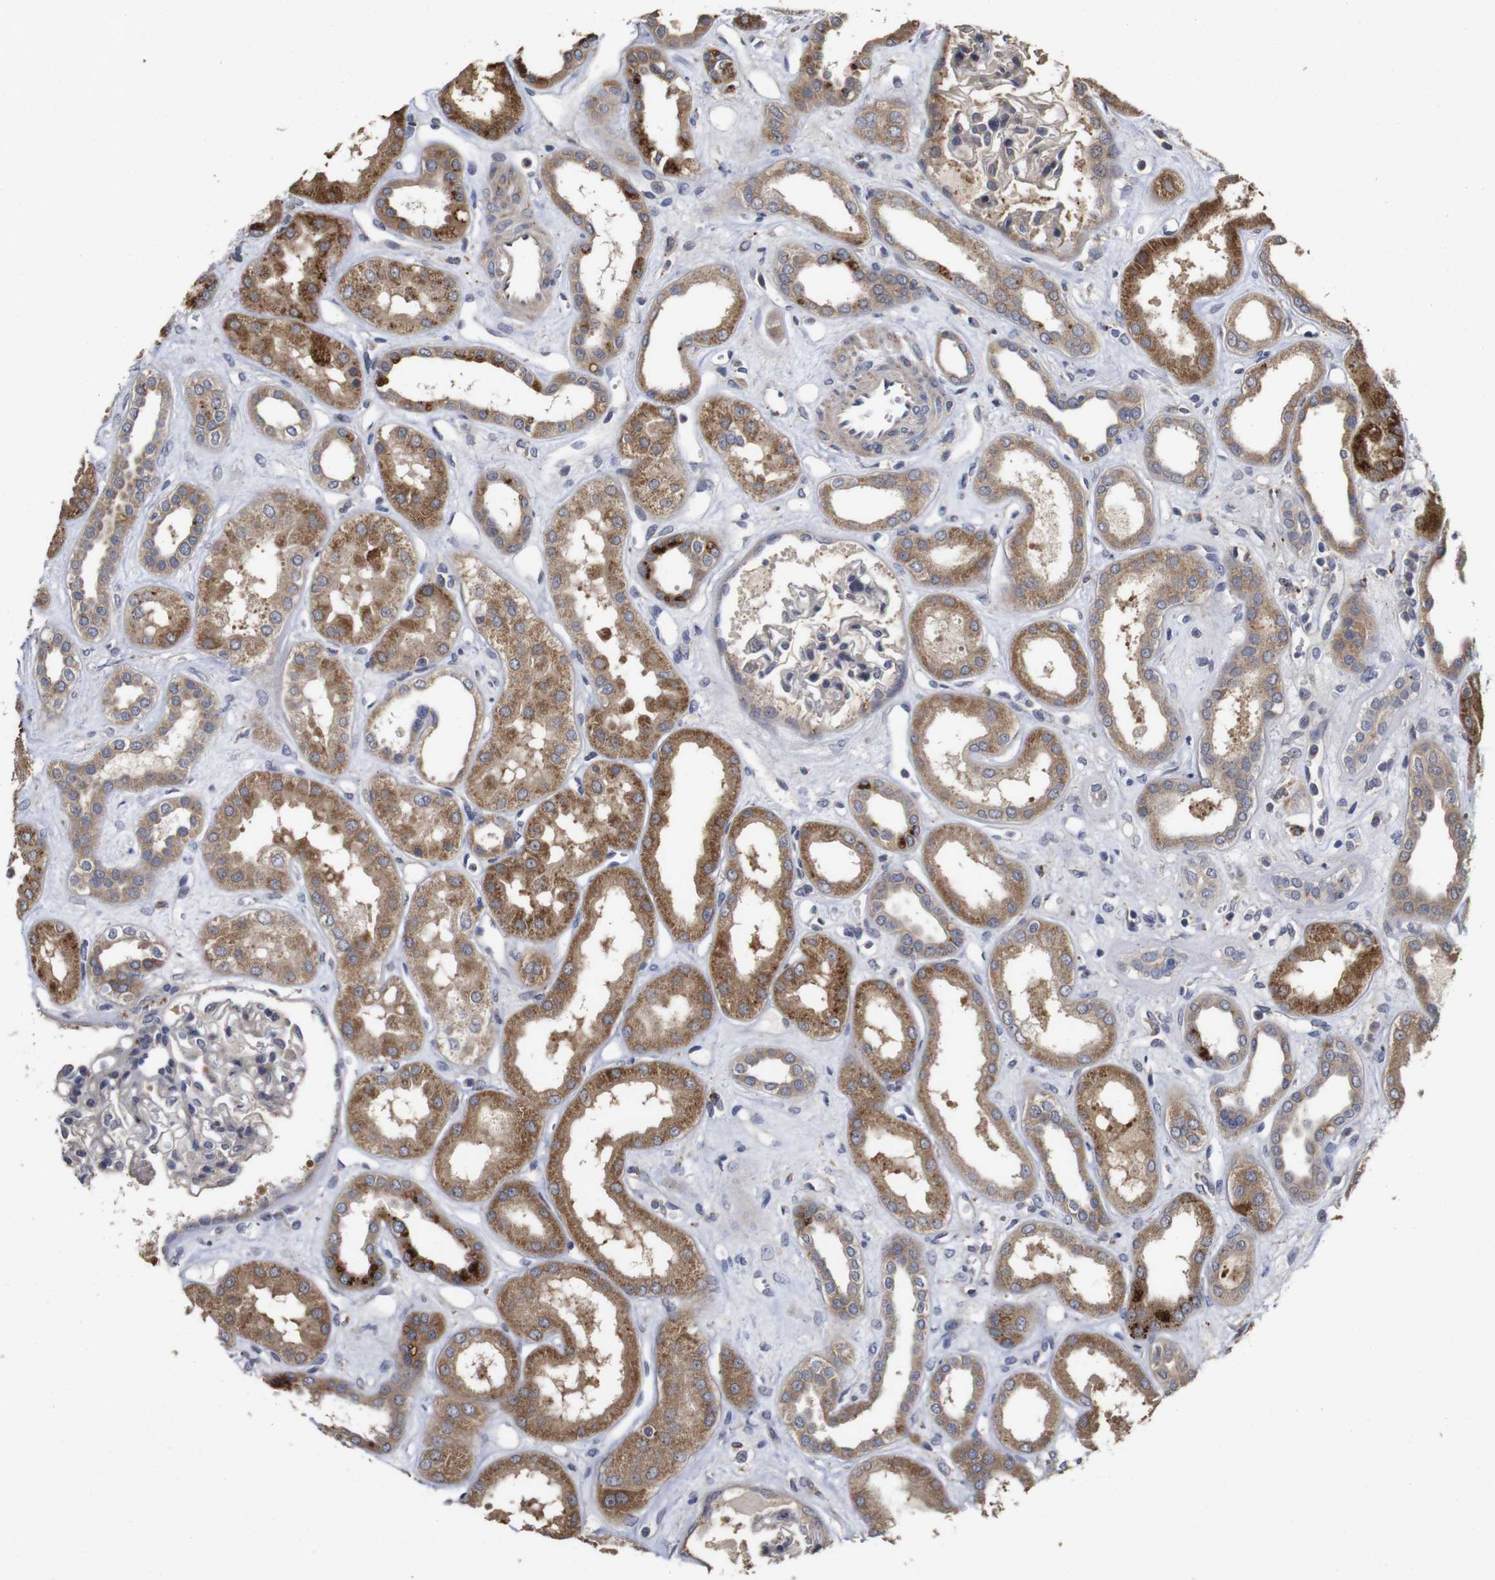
{"staining": {"intensity": "weak", "quantity": "25%-75%", "location": "cytoplasmic/membranous"}, "tissue": "kidney", "cell_type": "Cells in glomeruli", "image_type": "normal", "snomed": [{"axis": "morphology", "description": "Normal tissue, NOS"}, {"axis": "topography", "description": "Kidney"}], "caption": "DAB (3,3'-diaminobenzidine) immunohistochemical staining of benign human kidney shows weak cytoplasmic/membranous protein staining in approximately 25%-75% of cells in glomeruli.", "gene": "PTPN14", "patient": {"sex": "male", "age": 59}}